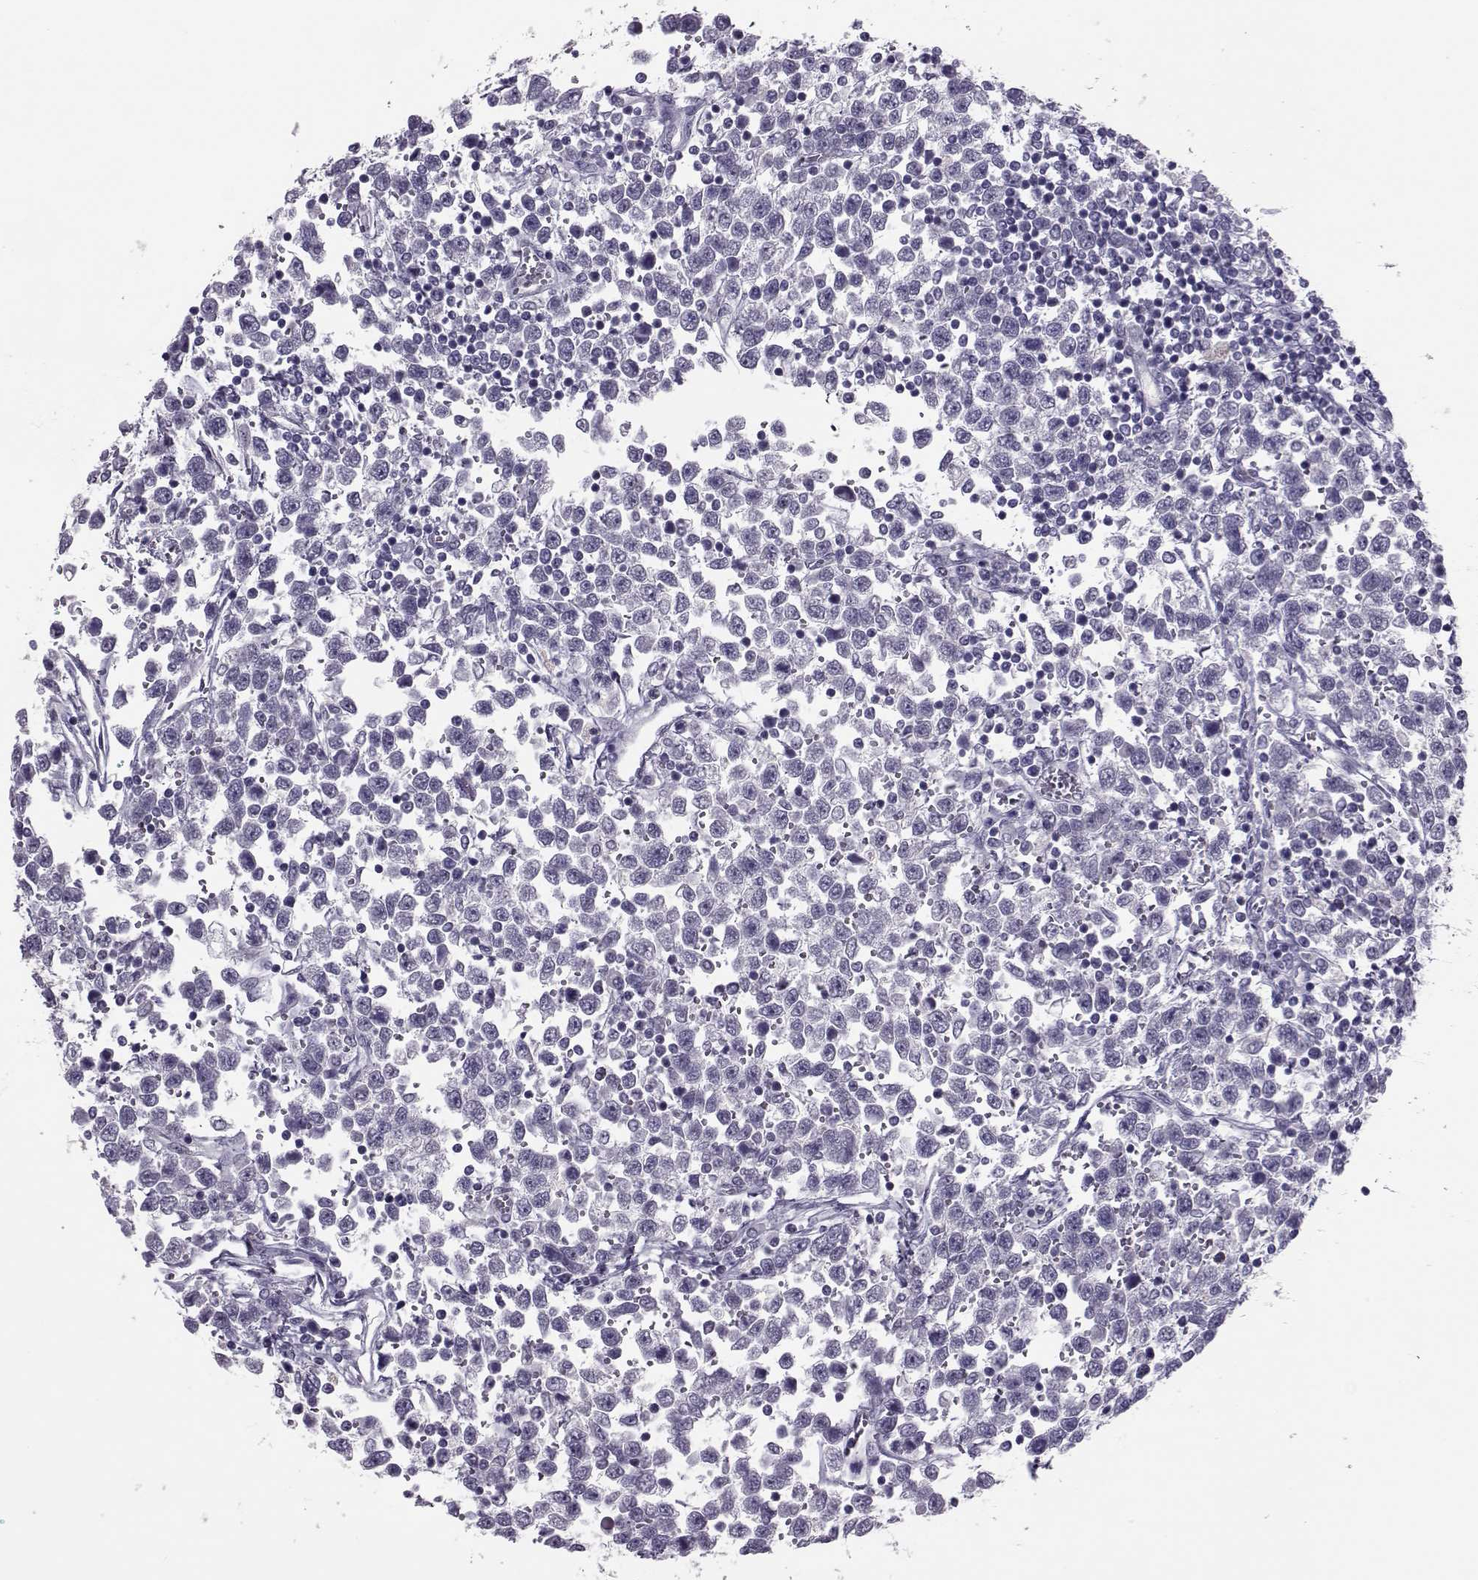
{"staining": {"intensity": "negative", "quantity": "none", "location": "none"}, "tissue": "testis cancer", "cell_type": "Tumor cells", "image_type": "cancer", "snomed": [{"axis": "morphology", "description": "Seminoma, NOS"}, {"axis": "topography", "description": "Testis"}], "caption": "DAB (3,3'-diaminobenzidine) immunohistochemical staining of testis cancer reveals no significant staining in tumor cells.", "gene": "ASRGL1", "patient": {"sex": "male", "age": 34}}